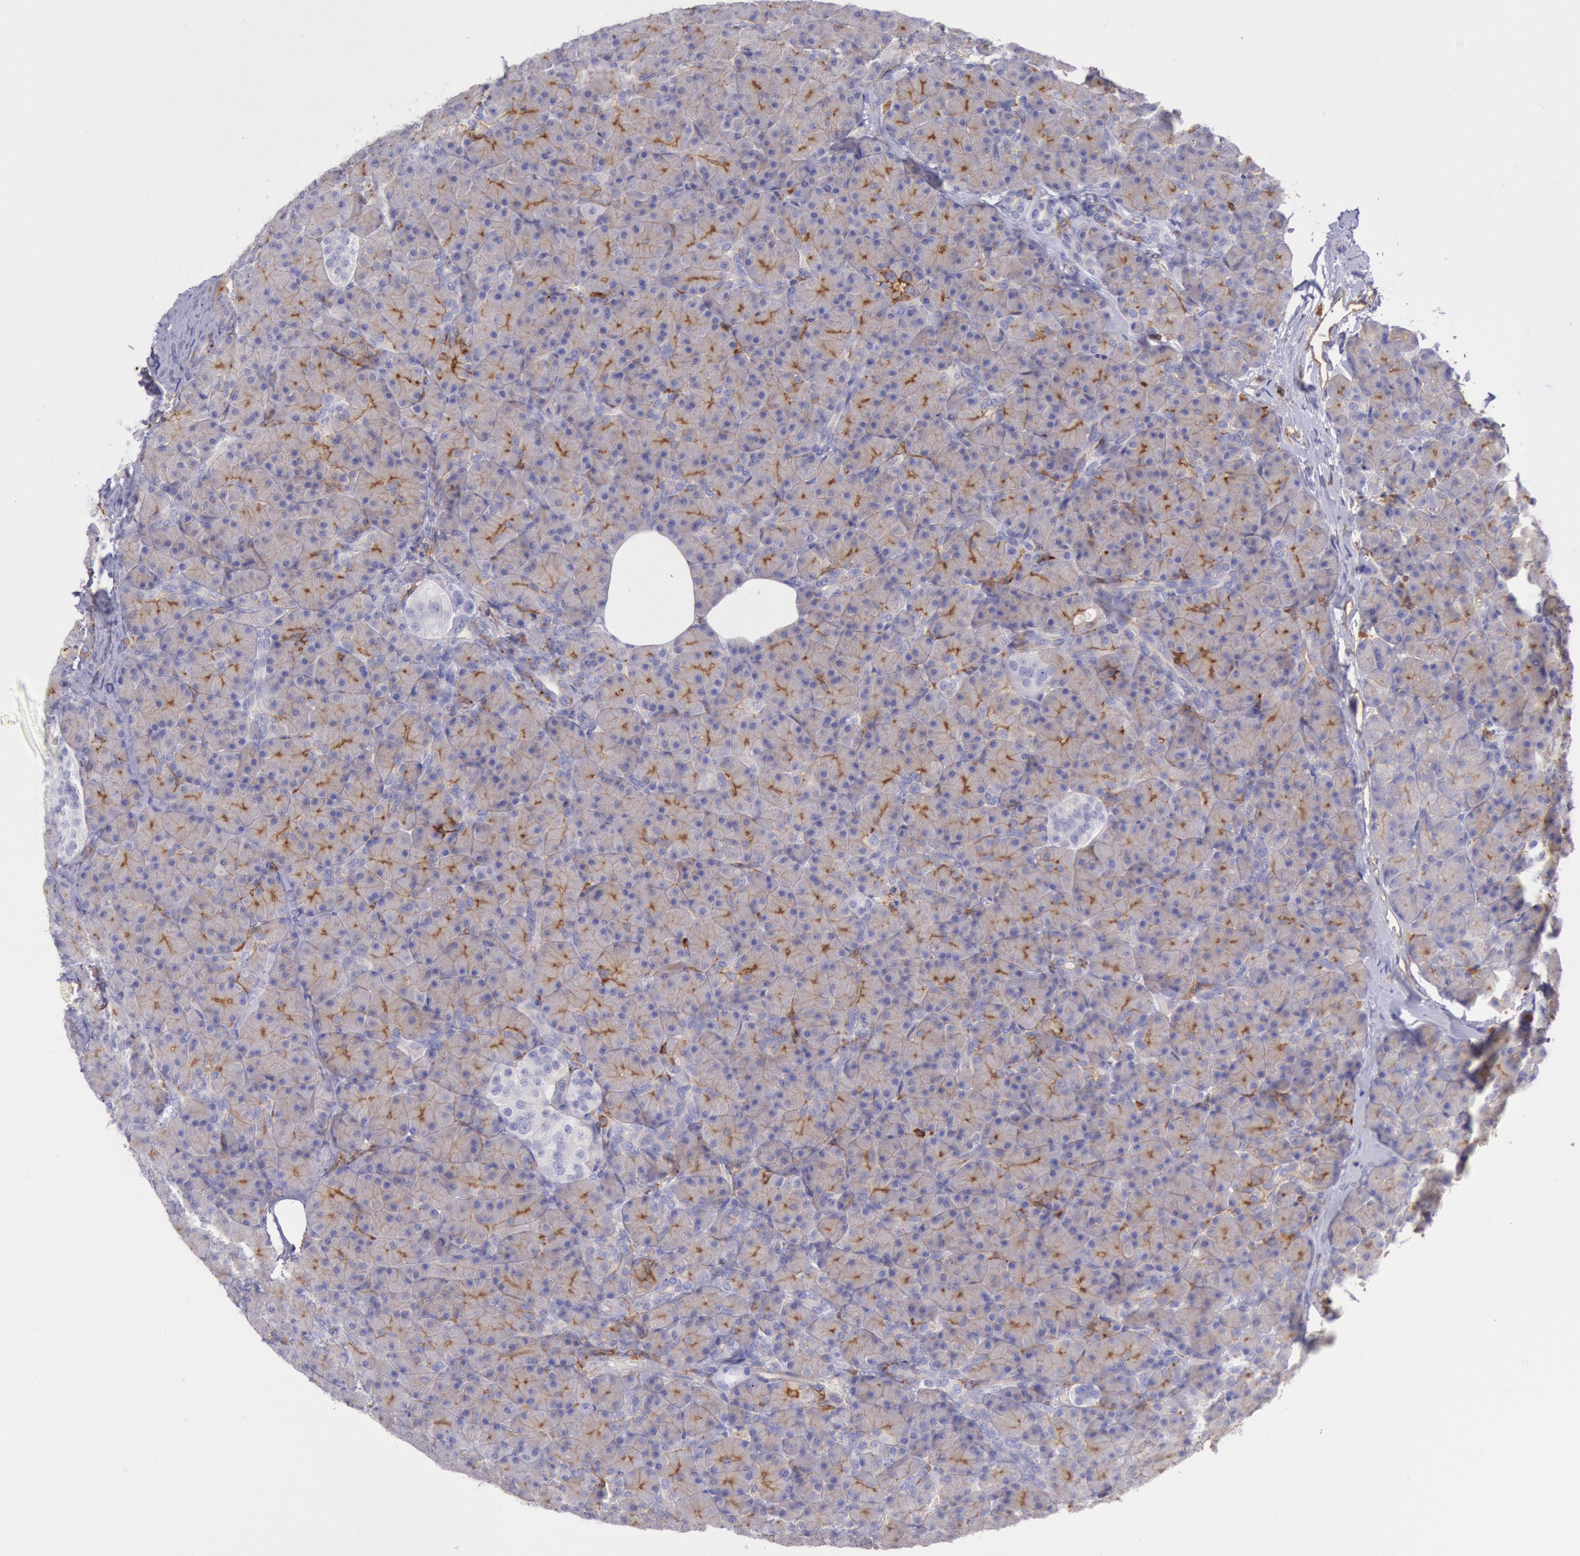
{"staining": {"intensity": "weak", "quantity": "25%-75%", "location": "cytoplasmic/membranous"}, "tissue": "pancreas", "cell_type": "Exocrine glandular cells", "image_type": "normal", "snomed": [{"axis": "morphology", "description": "Normal tissue, NOS"}, {"axis": "topography", "description": "Pancreas"}], "caption": "The image displays immunohistochemical staining of benign pancreas. There is weak cytoplasmic/membranous staining is identified in about 25%-75% of exocrine glandular cells. (Brightfield microscopy of DAB IHC at high magnification).", "gene": "LYN", "patient": {"sex": "female", "age": 43}}